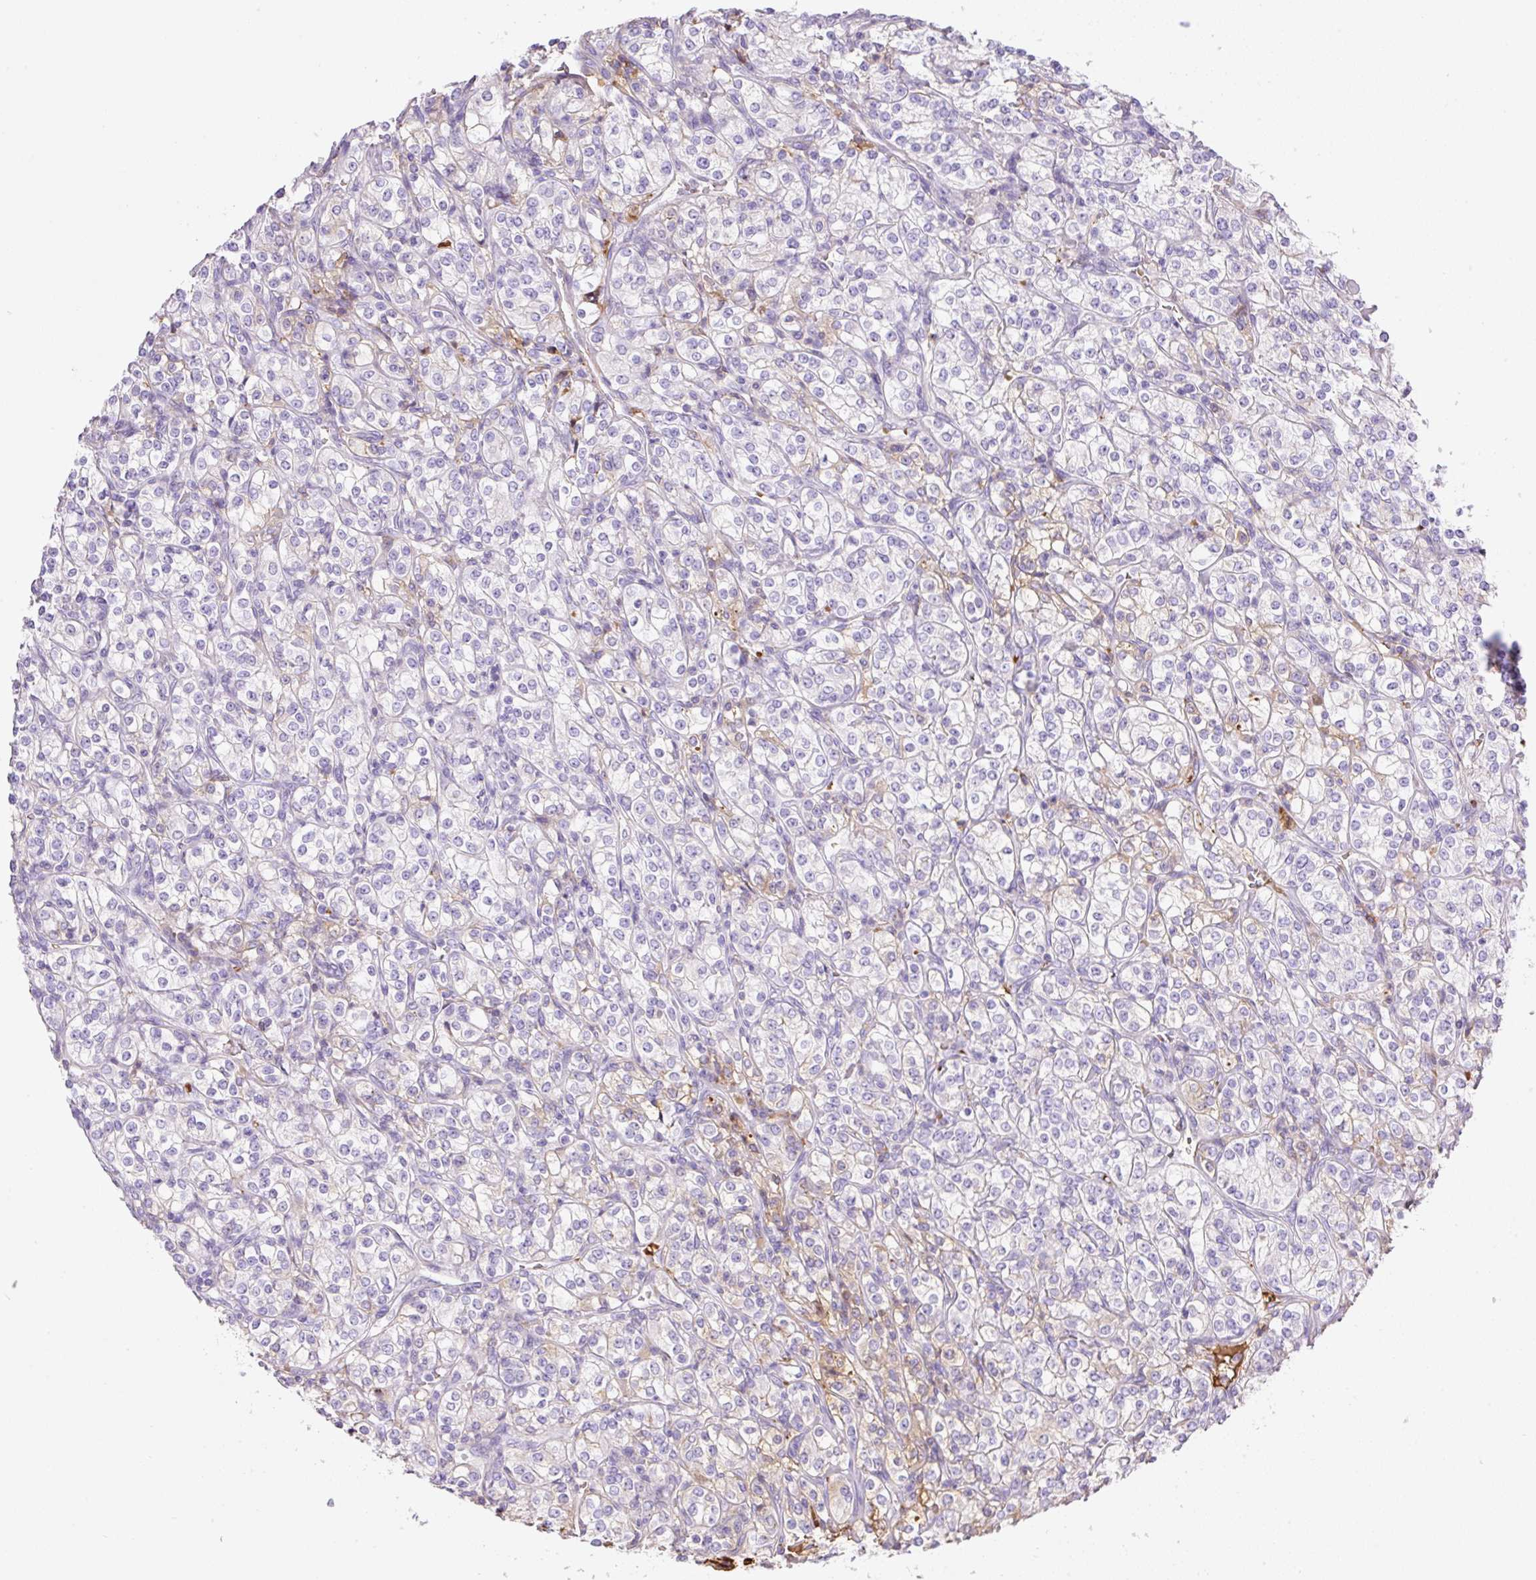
{"staining": {"intensity": "weak", "quantity": "<25%", "location": "cytoplasmic/membranous"}, "tissue": "renal cancer", "cell_type": "Tumor cells", "image_type": "cancer", "snomed": [{"axis": "morphology", "description": "Adenocarcinoma, NOS"}, {"axis": "topography", "description": "Kidney"}], "caption": "The image shows no staining of tumor cells in adenocarcinoma (renal).", "gene": "TDRD15", "patient": {"sex": "male", "age": 77}}